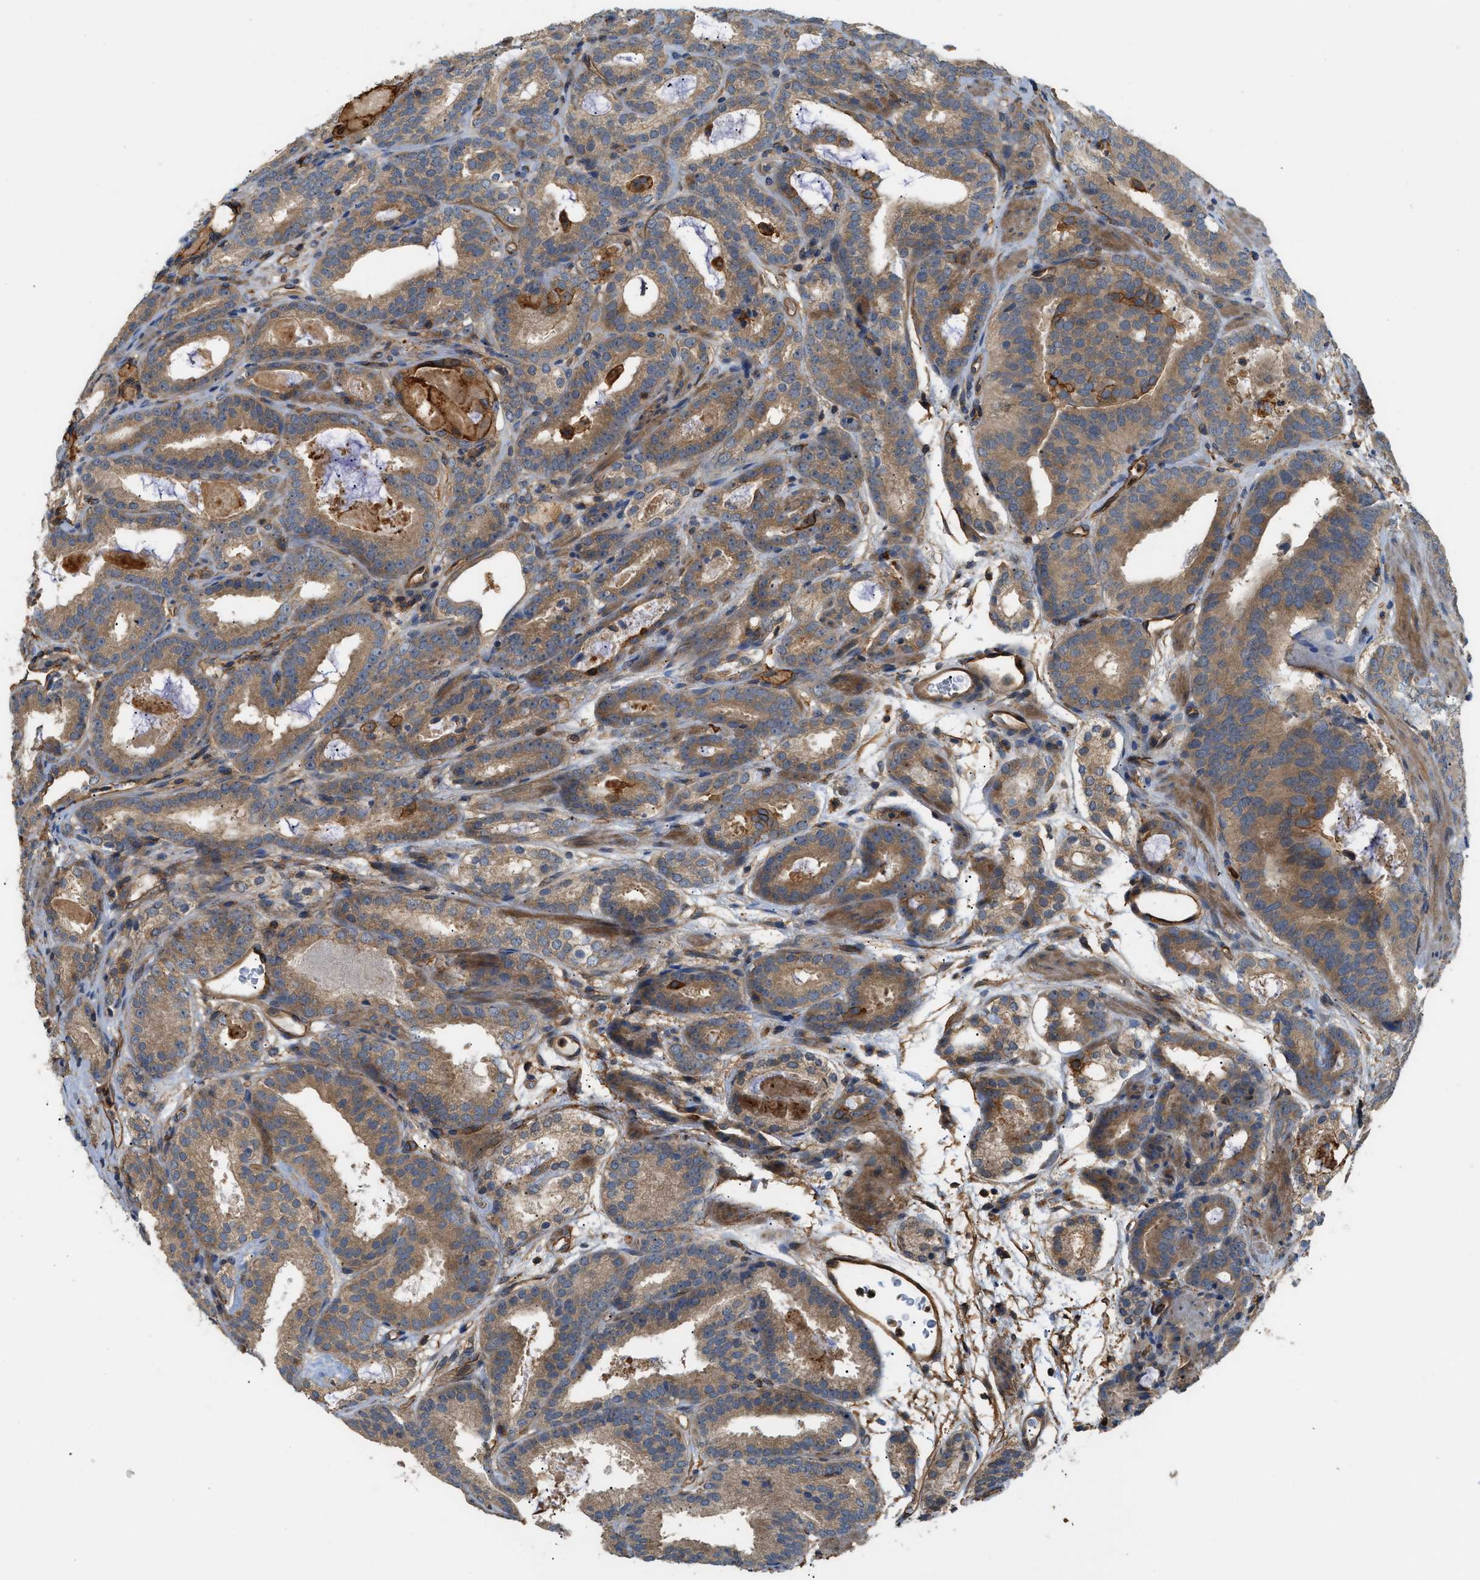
{"staining": {"intensity": "moderate", "quantity": ">75%", "location": "cytoplasmic/membranous"}, "tissue": "prostate cancer", "cell_type": "Tumor cells", "image_type": "cancer", "snomed": [{"axis": "morphology", "description": "Adenocarcinoma, Low grade"}, {"axis": "topography", "description": "Prostate"}], "caption": "Immunohistochemistry (IHC) staining of low-grade adenocarcinoma (prostate), which shows medium levels of moderate cytoplasmic/membranous expression in approximately >75% of tumor cells indicating moderate cytoplasmic/membranous protein expression. The staining was performed using DAB (brown) for protein detection and nuclei were counterstained in hematoxylin (blue).", "gene": "DDHD2", "patient": {"sex": "male", "age": 69}}